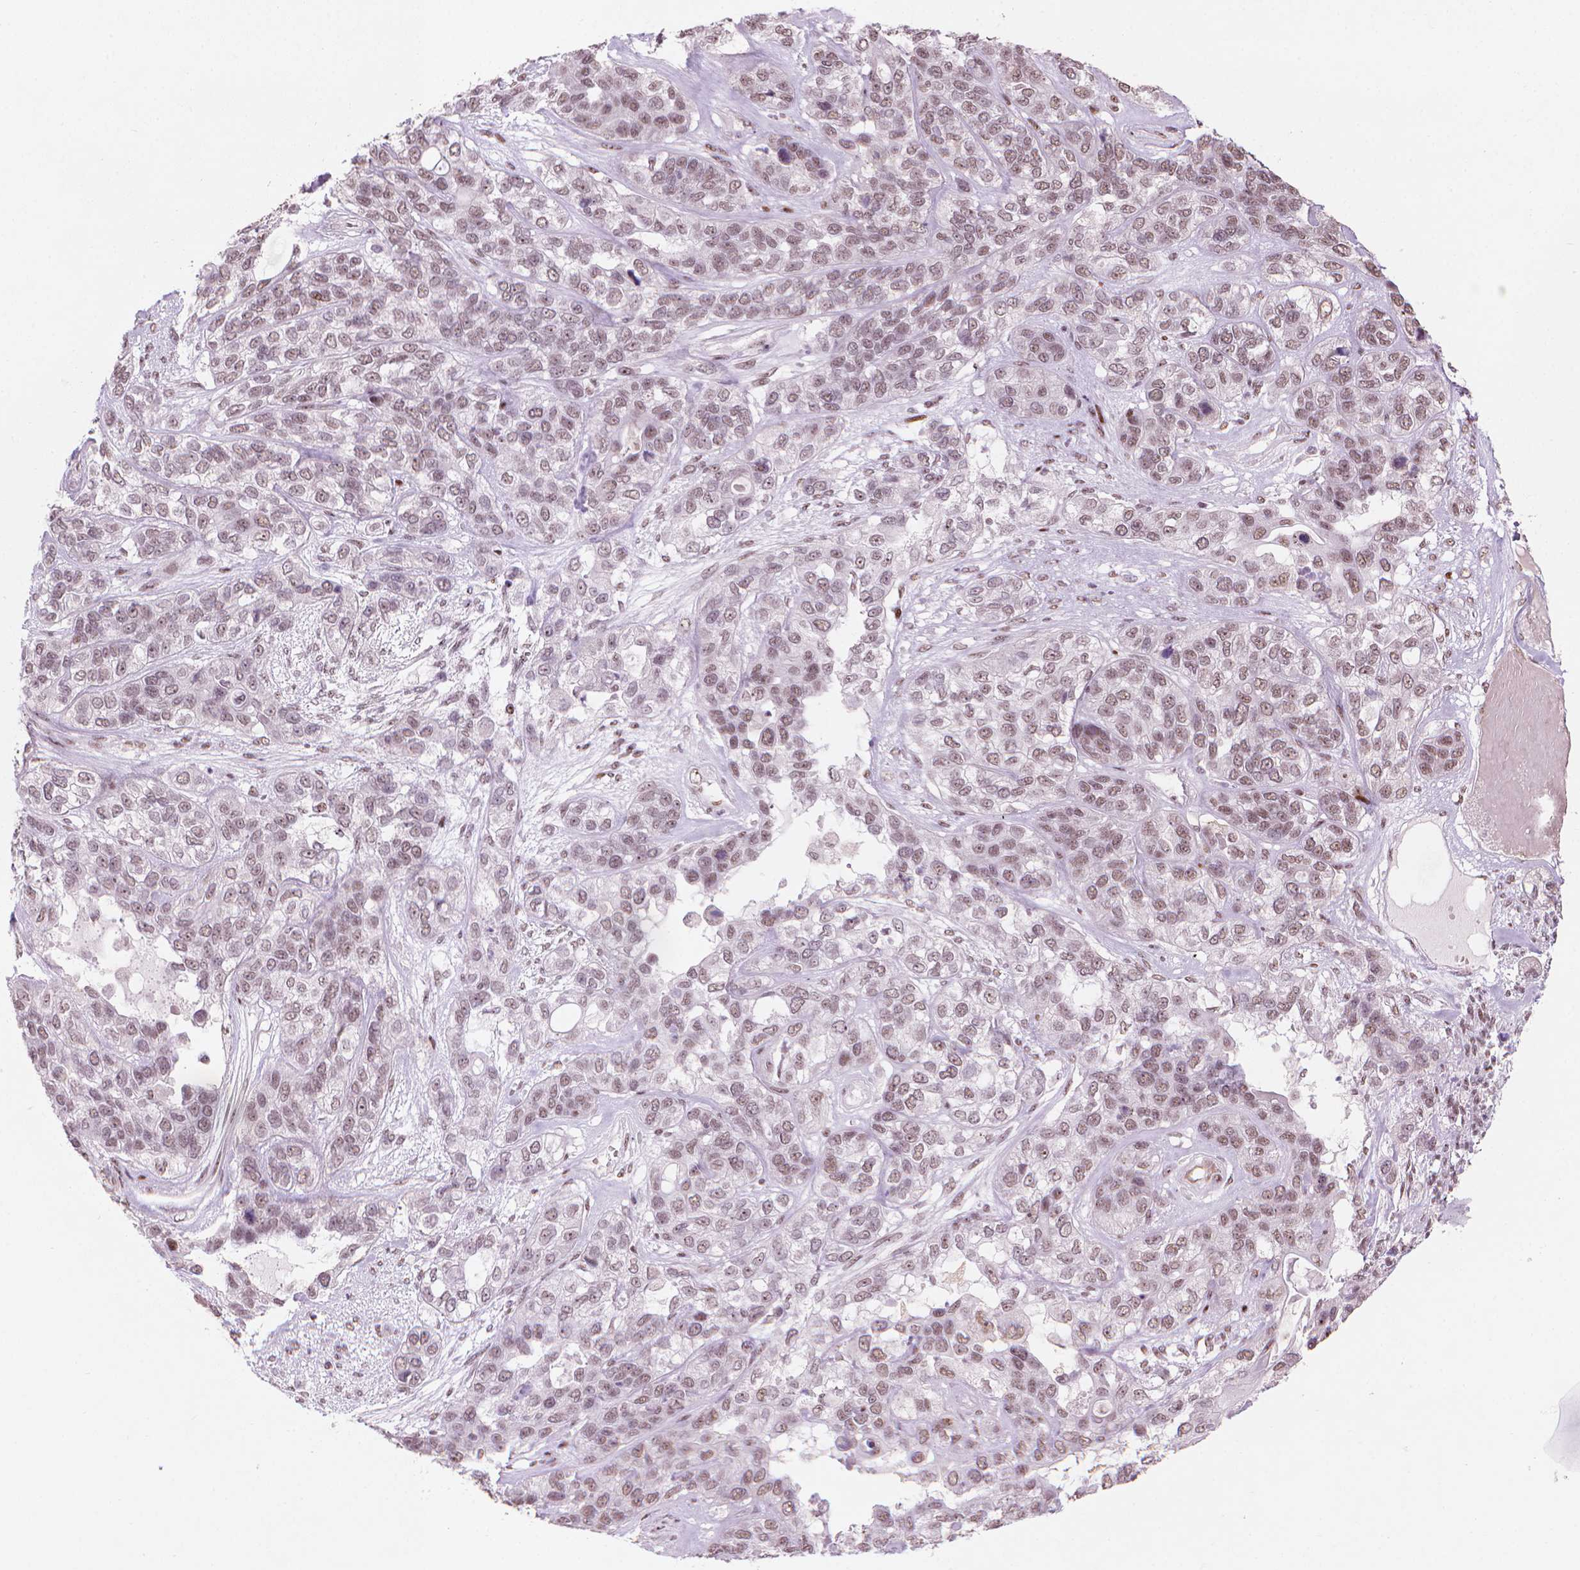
{"staining": {"intensity": "weak", "quantity": "25%-75%", "location": "nuclear"}, "tissue": "lung cancer", "cell_type": "Tumor cells", "image_type": "cancer", "snomed": [{"axis": "morphology", "description": "Squamous cell carcinoma, NOS"}, {"axis": "topography", "description": "Lung"}], "caption": "About 25%-75% of tumor cells in human lung cancer show weak nuclear protein positivity as visualized by brown immunohistochemical staining.", "gene": "HES7", "patient": {"sex": "female", "age": 70}}